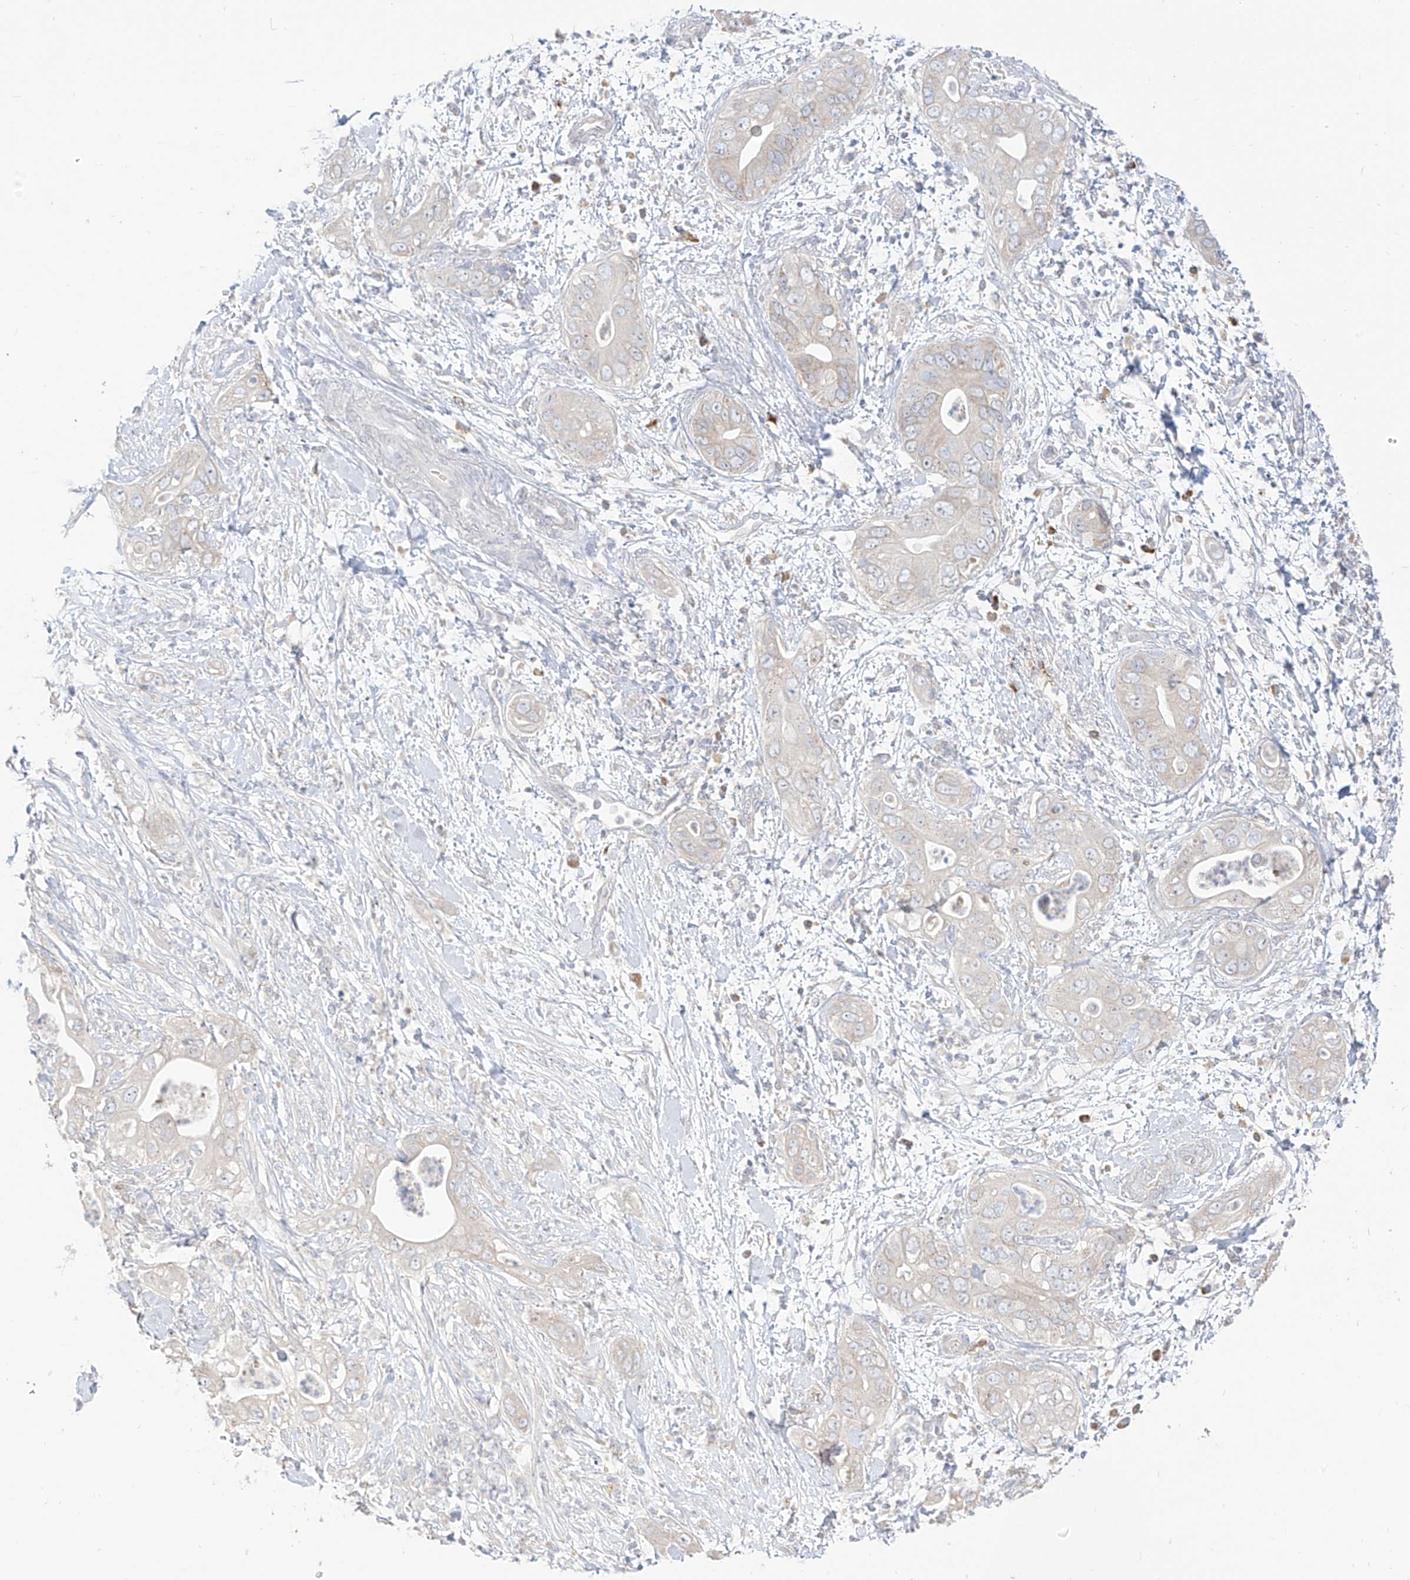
{"staining": {"intensity": "weak", "quantity": "<25%", "location": "cytoplasmic/membranous"}, "tissue": "pancreatic cancer", "cell_type": "Tumor cells", "image_type": "cancer", "snomed": [{"axis": "morphology", "description": "Adenocarcinoma, NOS"}, {"axis": "topography", "description": "Pancreas"}], "caption": "Tumor cells are negative for protein expression in human adenocarcinoma (pancreatic).", "gene": "SYTL3", "patient": {"sex": "female", "age": 78}}